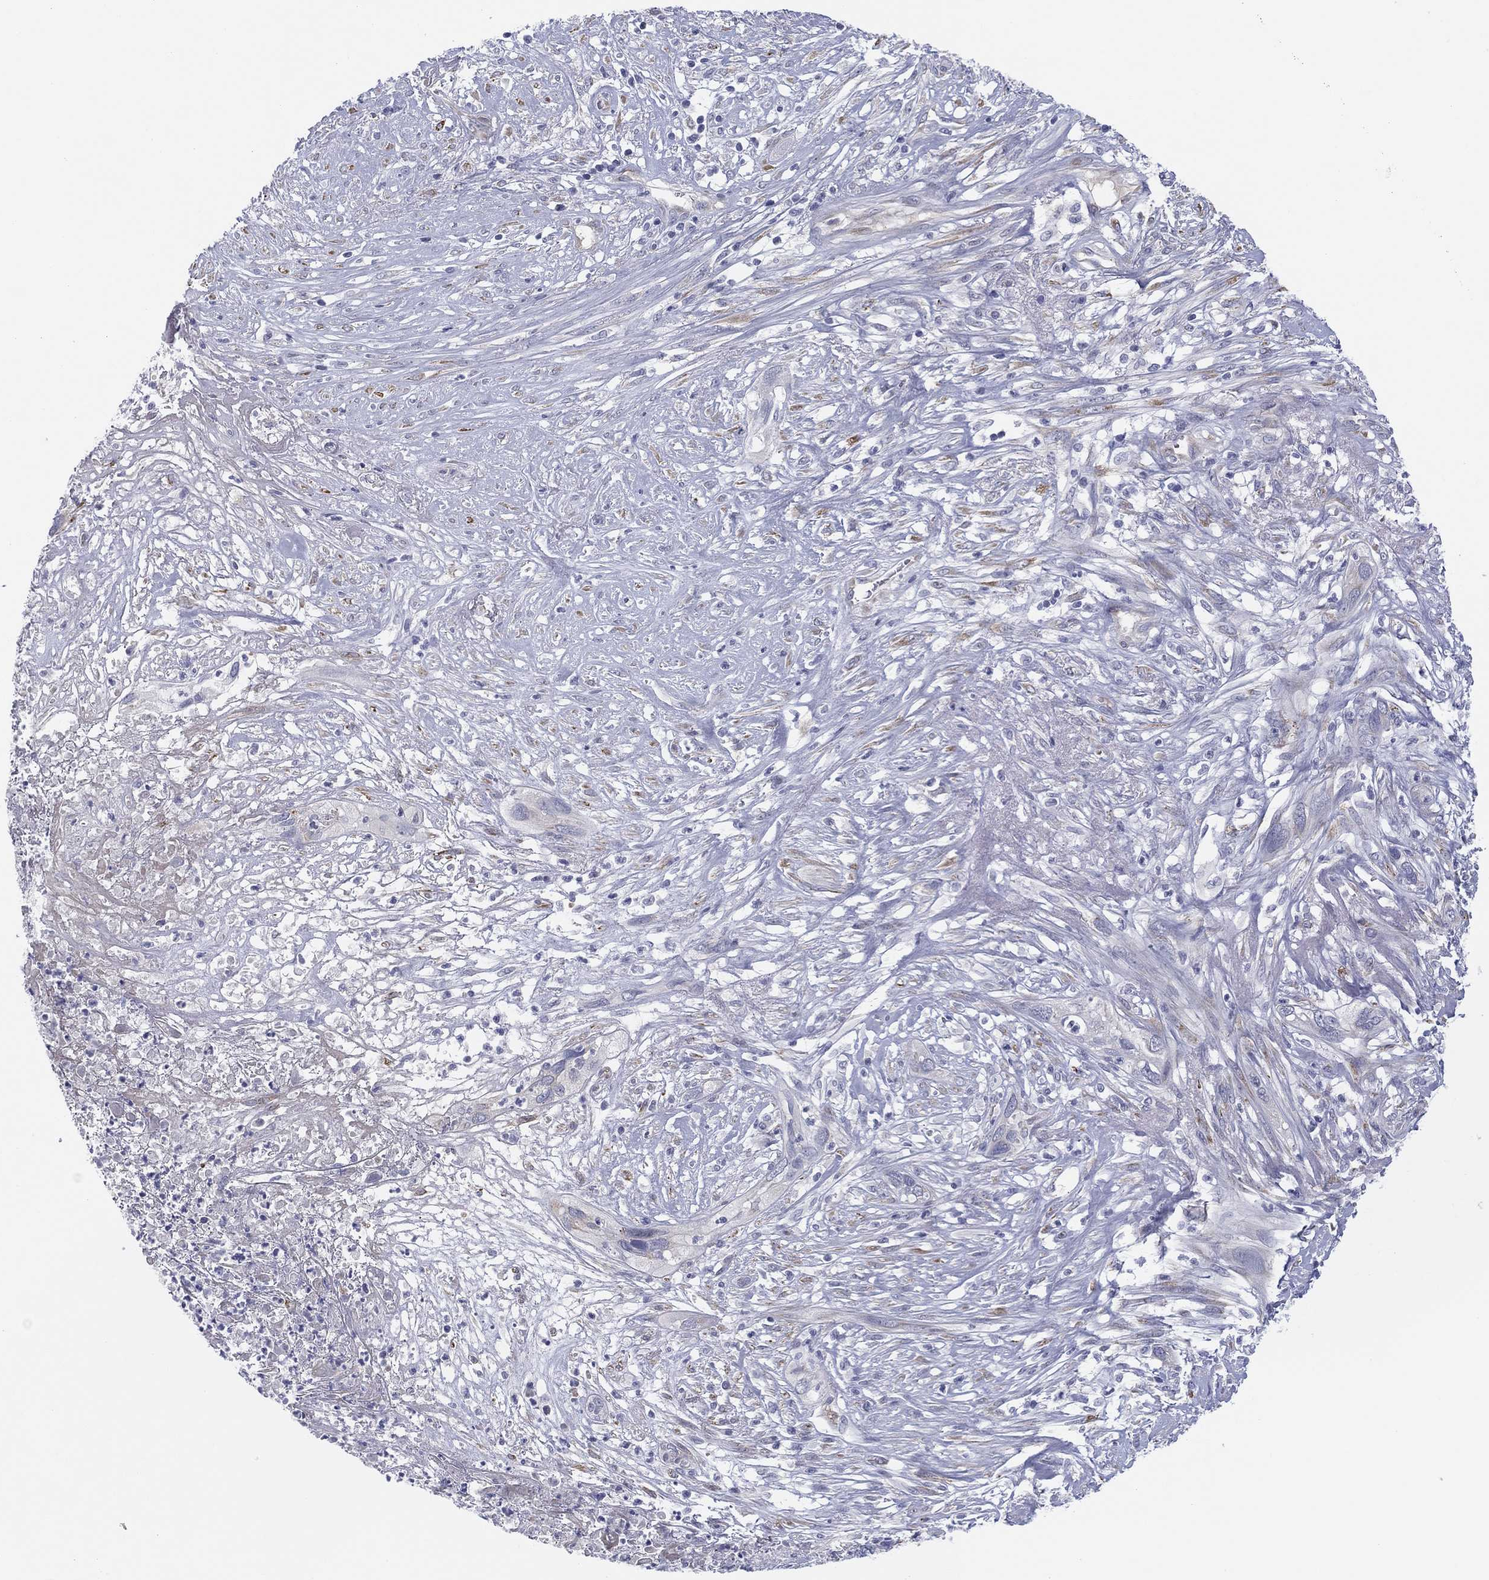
{"staining": {"intensity": "negative", "quantity": "none", "location": "none"}, "tissue": "cervical cancer", "cell_type": "Tumor cells", "image_type": "cancer", "snomed": [{"axis": "morphology", "description": "Squamous cell carcinoma, NOS"}, {"axis": "topography", "description": "Cervix"}], "caption": "High power microscopy image of an IHC histopathology image of cervical cancer, revealing no significant staining in tumor cells.", "gene": "MLF1", "patient": {"sex": "female", "age": 57}}